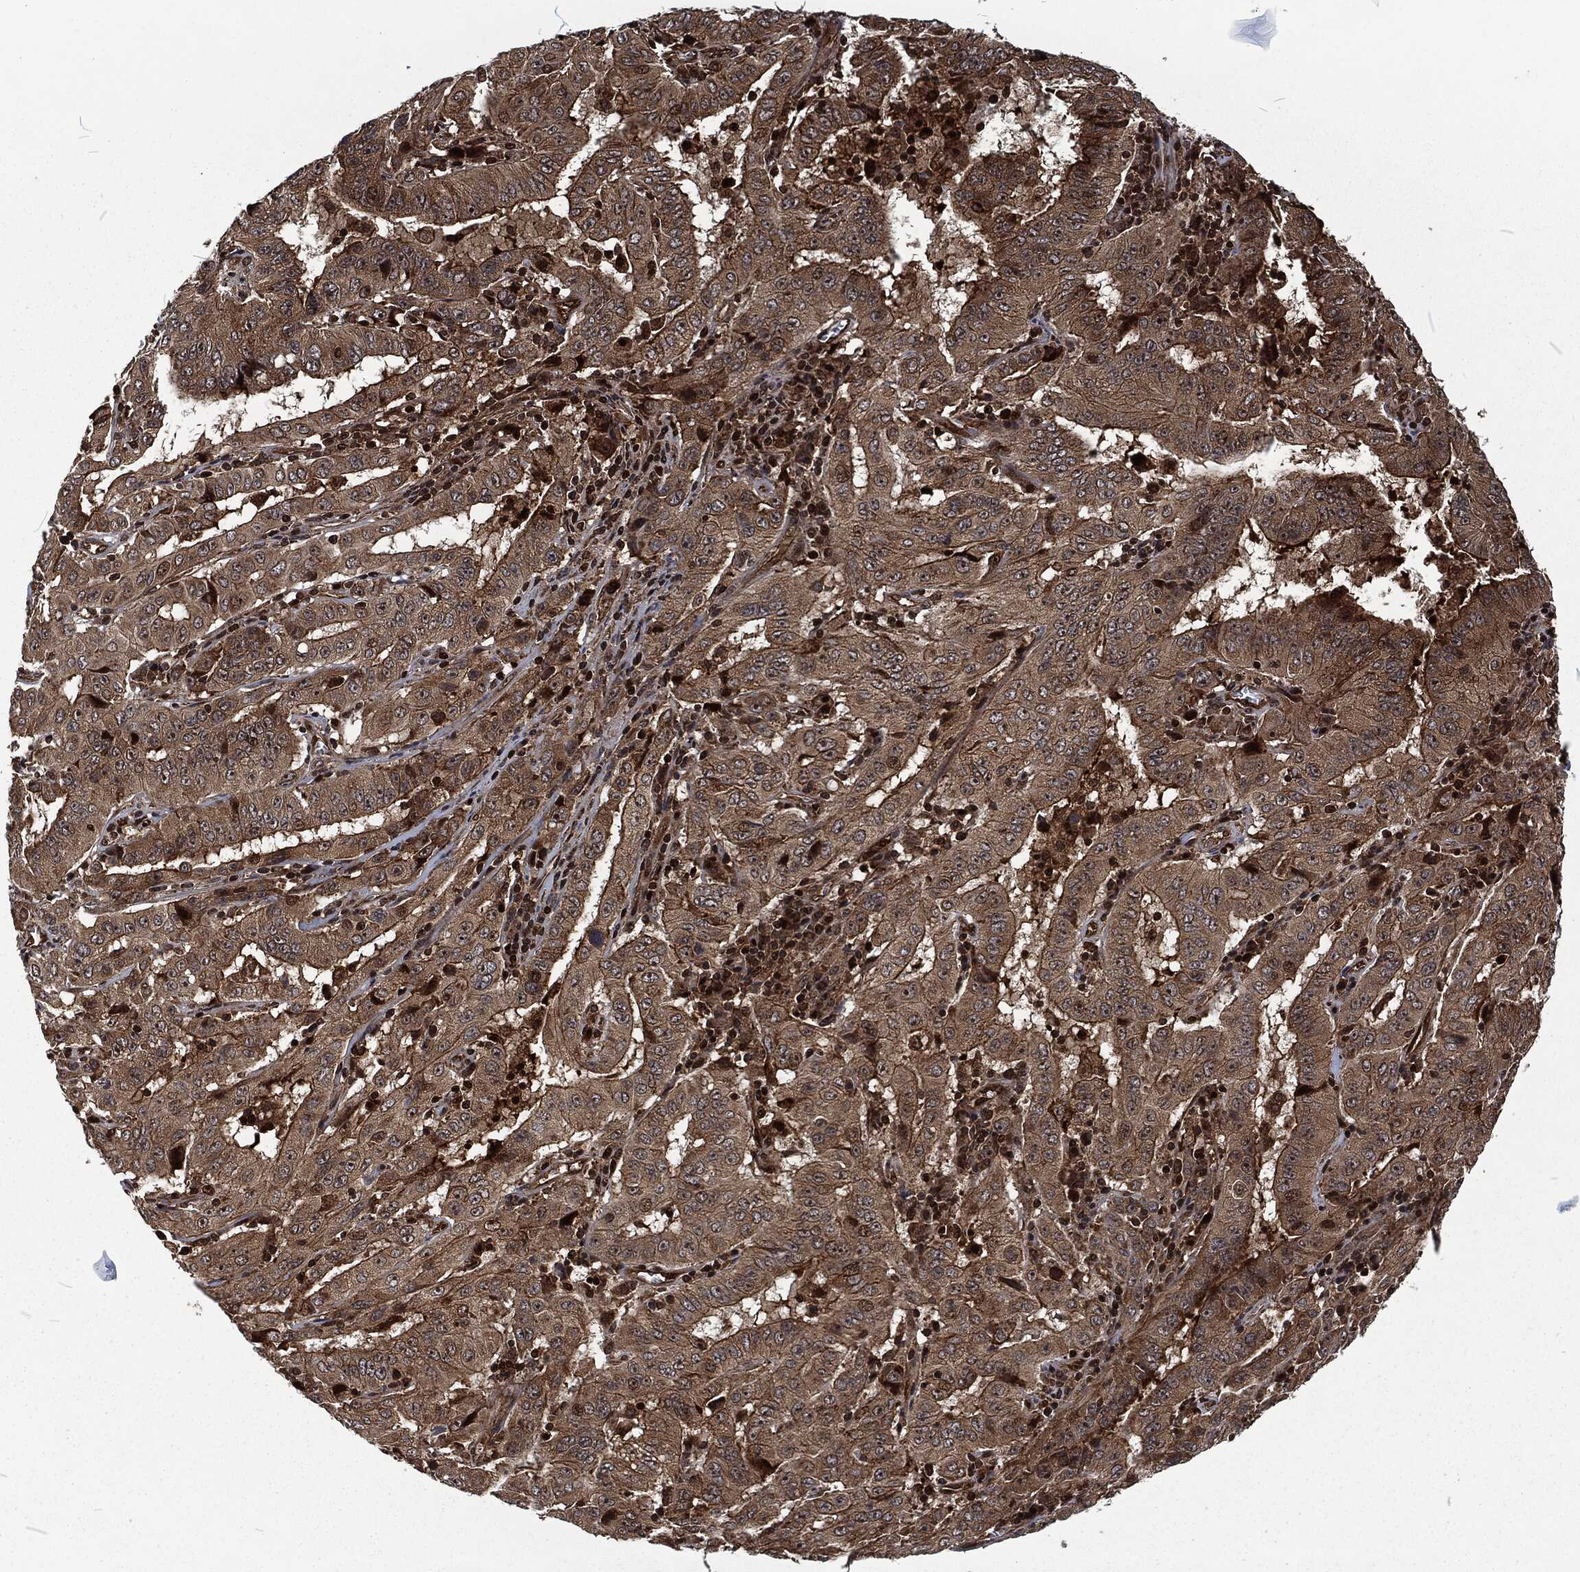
{"staining": {"intensity": "moderate", "quantity": ">75%", "location": "cytoplasmic/membranous"}, "tissue": "pancreatic cancer", "cell_type": "Tumor cells", "image_type": "cancer", "snomed": [{"axis": "morphology", "description": "Adenocarcinoma, NOS"}, {"axis": "topography", "description": "Pancreas"}], "caption": "Protein staining exhibits moderate cytoplasmic/membranous expression in approximately >75% of tumor cells in pancreatic cancer. The protein is stained brown, and the nuclei are stained in blue (DAB IHC with brightfield microscopy, high magnification).", "gene": "CMPK2", "patient": {"sex": "male", "age": 63}}